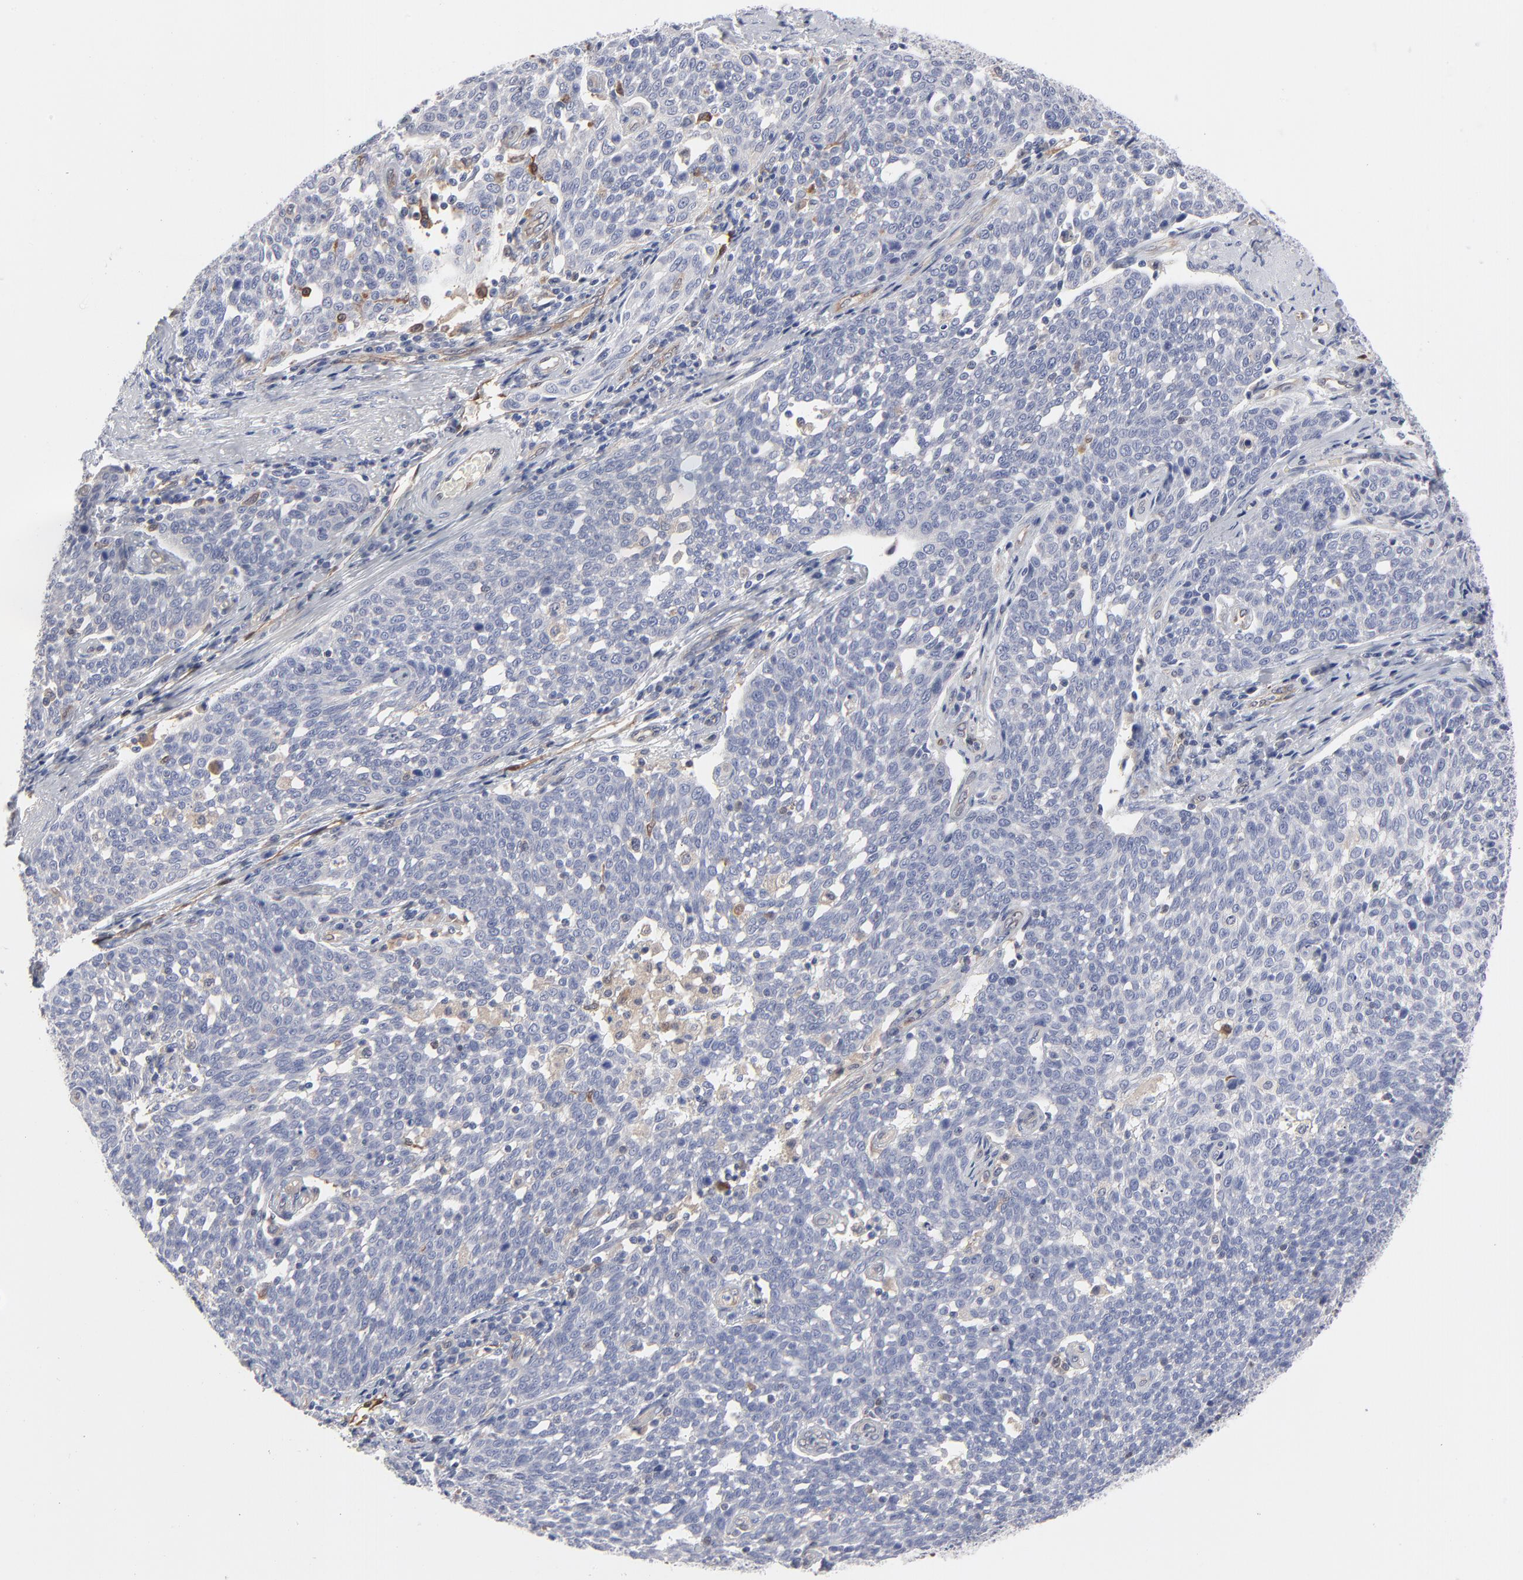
{"staining": {"intensity": "negative", "quantity": "none", "location": "none"}, "tissue": "cervical cancer", "cell_type": "Tumor cells", "image_type": "cancer", "snomed": [{"axis": "morphology", "description": "Squamous cell carcinoma, NOS"}, {"axis": "topography", "description": "Cervix"}], "caption": "A high-resolution micrograph shows IHC staining of cervical cancer (squamous cell carcinoma), which exhibits no significant positivity in tumor cells.", "gene": "ARRB1", "patient": {"sex": "female", "age": 34}}